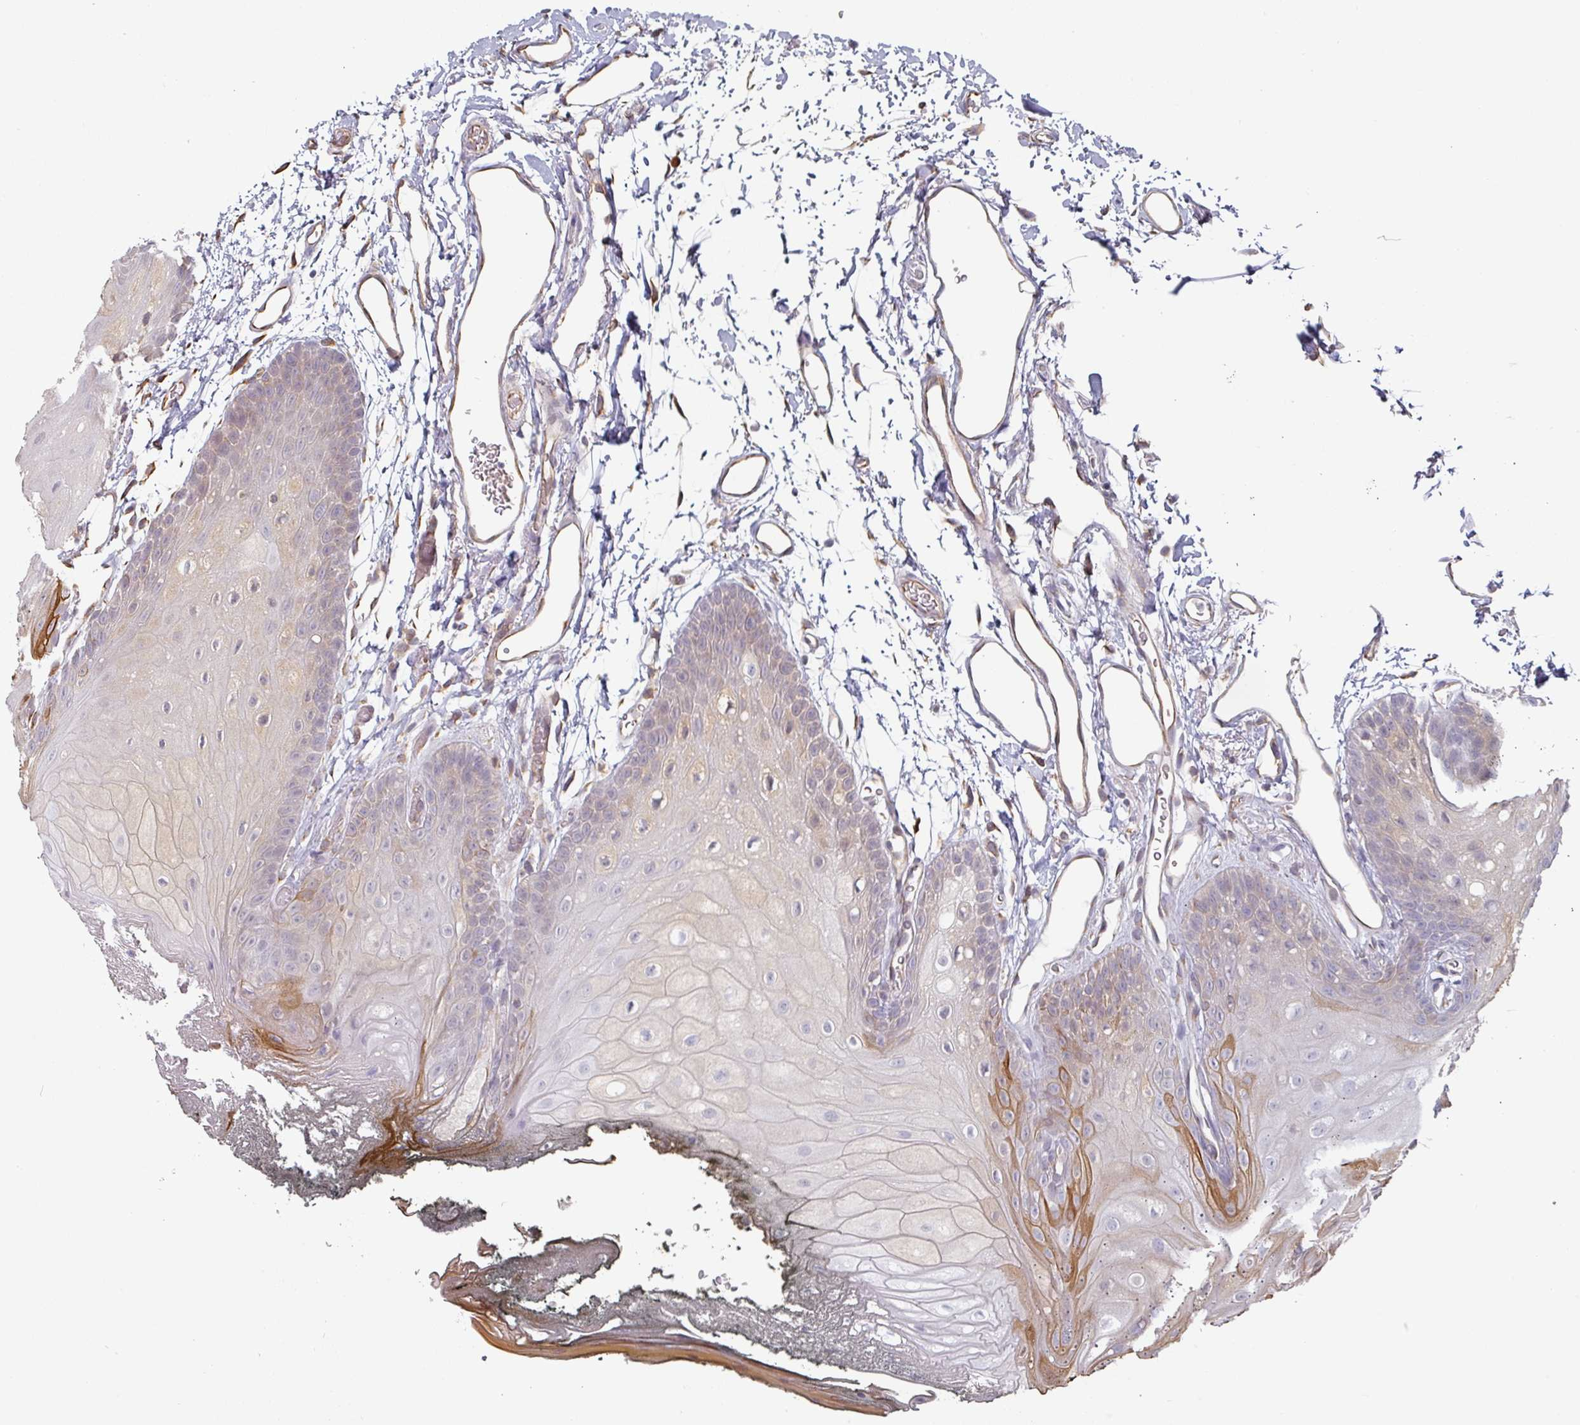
{"staining": {"intensity": "negative", "quantity": "none", "location": "none"}, "tissue": "oral mucosa", "cell_type": "Squamous epithelial cells", "image_type": "normal", "snomed": [{"axis": "morphology", "description": "Normal tissue, NOS"}, {"axis": "morphology", "description": "Squamous cell carcinoma, NOS"}, {"axis": "topography", "description": "Oral tissue"}, {"axis": "topography", "description": "Head-Neck"}], "caption": "IHC micrograph of normal oral mucosa: human oral mucosa stained with DAB (3,3'-diaminobenzidine) exhibits no significant protein expression in squamous epithelial cells.", "gene": "CEP78", "patient": {"sex": "female", "age": 81}}